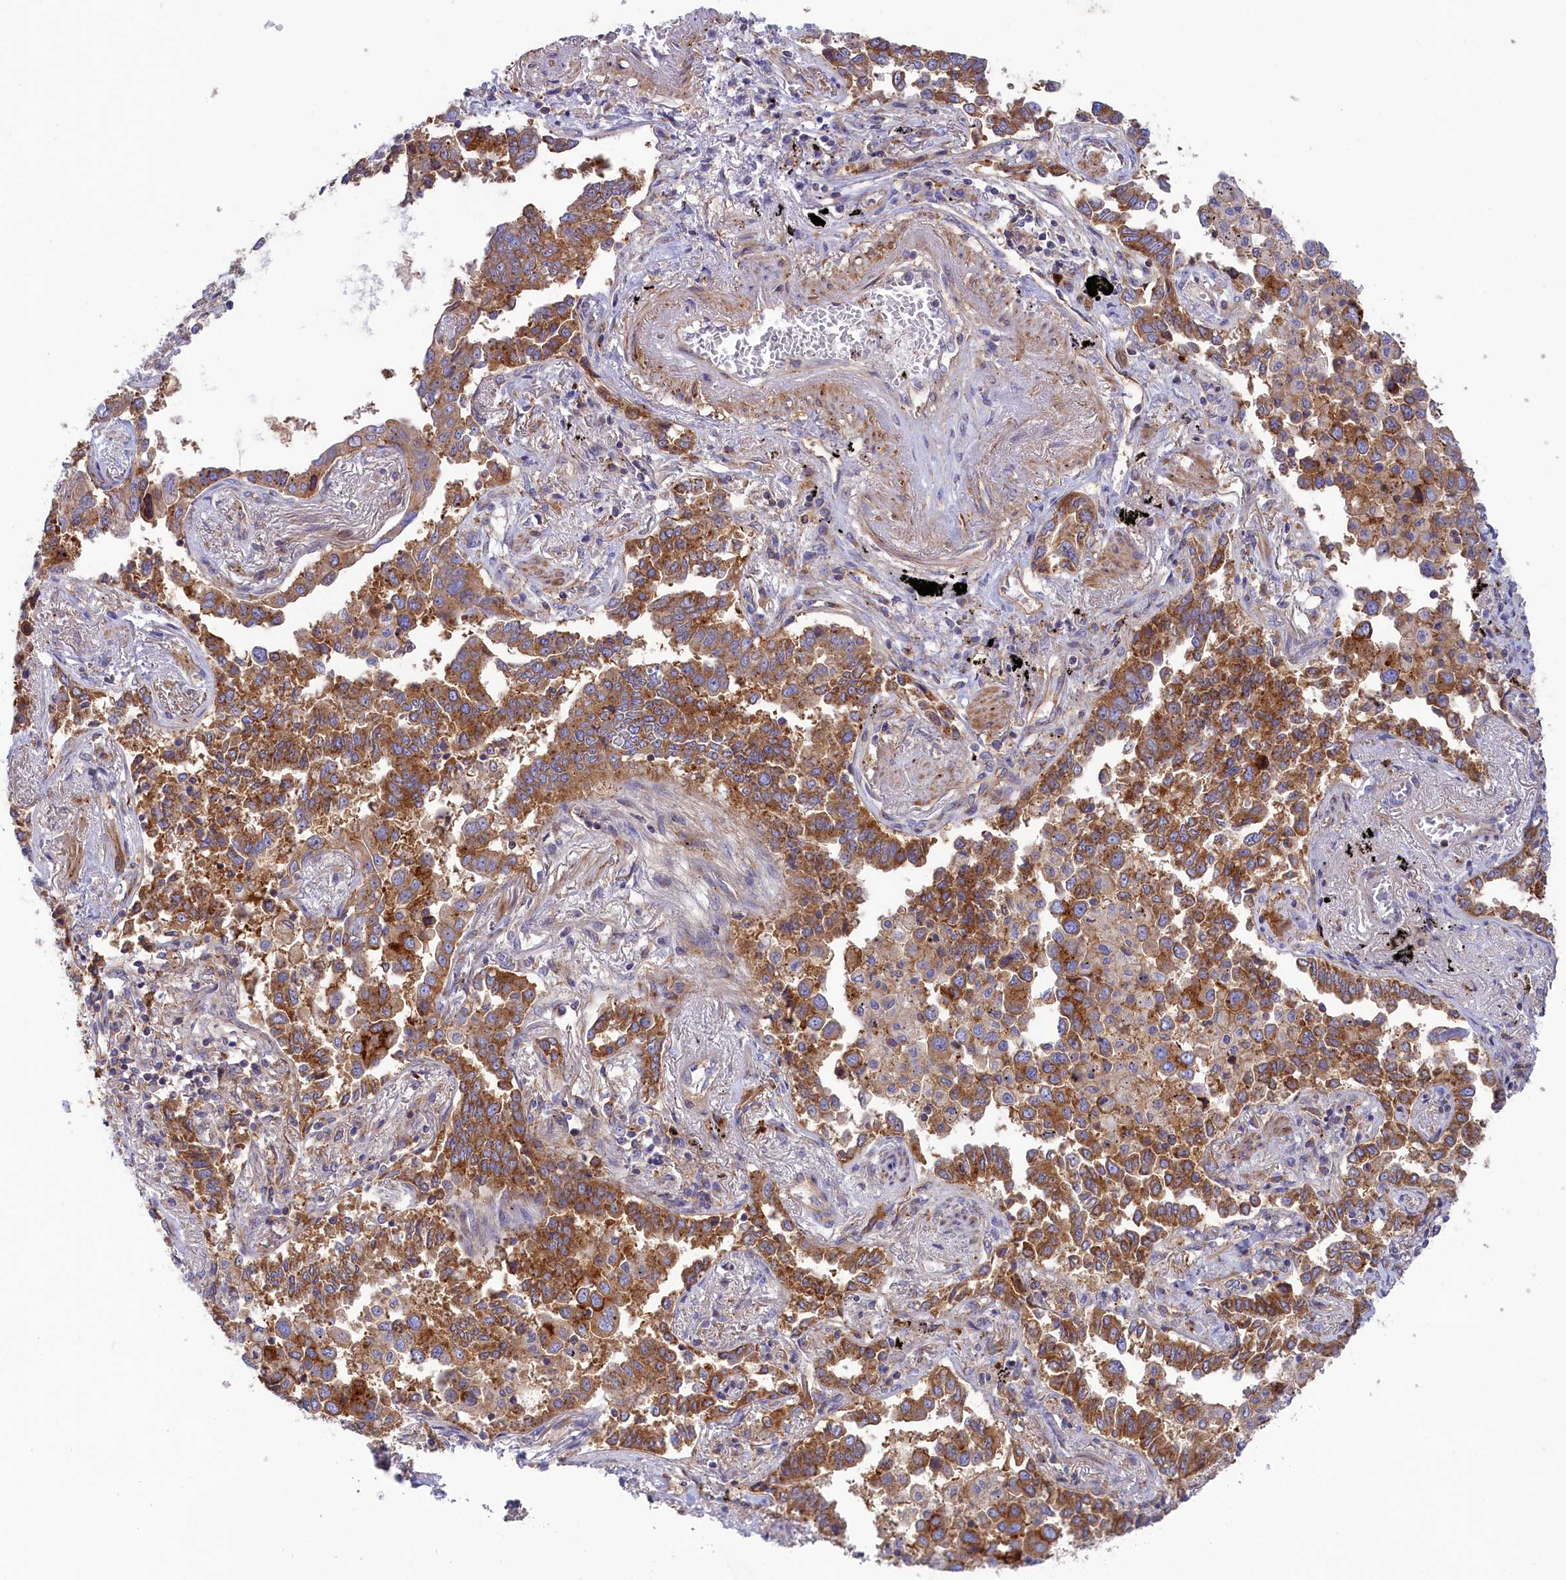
{"staining": {"intensity": "moderate", "quantity": ">75%", "location": "cytoplasmic/membranous"}, "tissue": "lung cancer", "cell_type": "Tumor cells", "image_type": "cancer", "snomed": [{"axis": "morphology", "description": "Adenocarcinoma, NOS"}, {"axis": "topography", "description": "Lung"}], "caption": "Human lung cancer stained with a brown dye displays moderate cytoplasmic/membranous positive expression in approximately >75% of tumor cells.", "gene": "SCAMP4", "patient": {"sex": "male", "age": 67}}